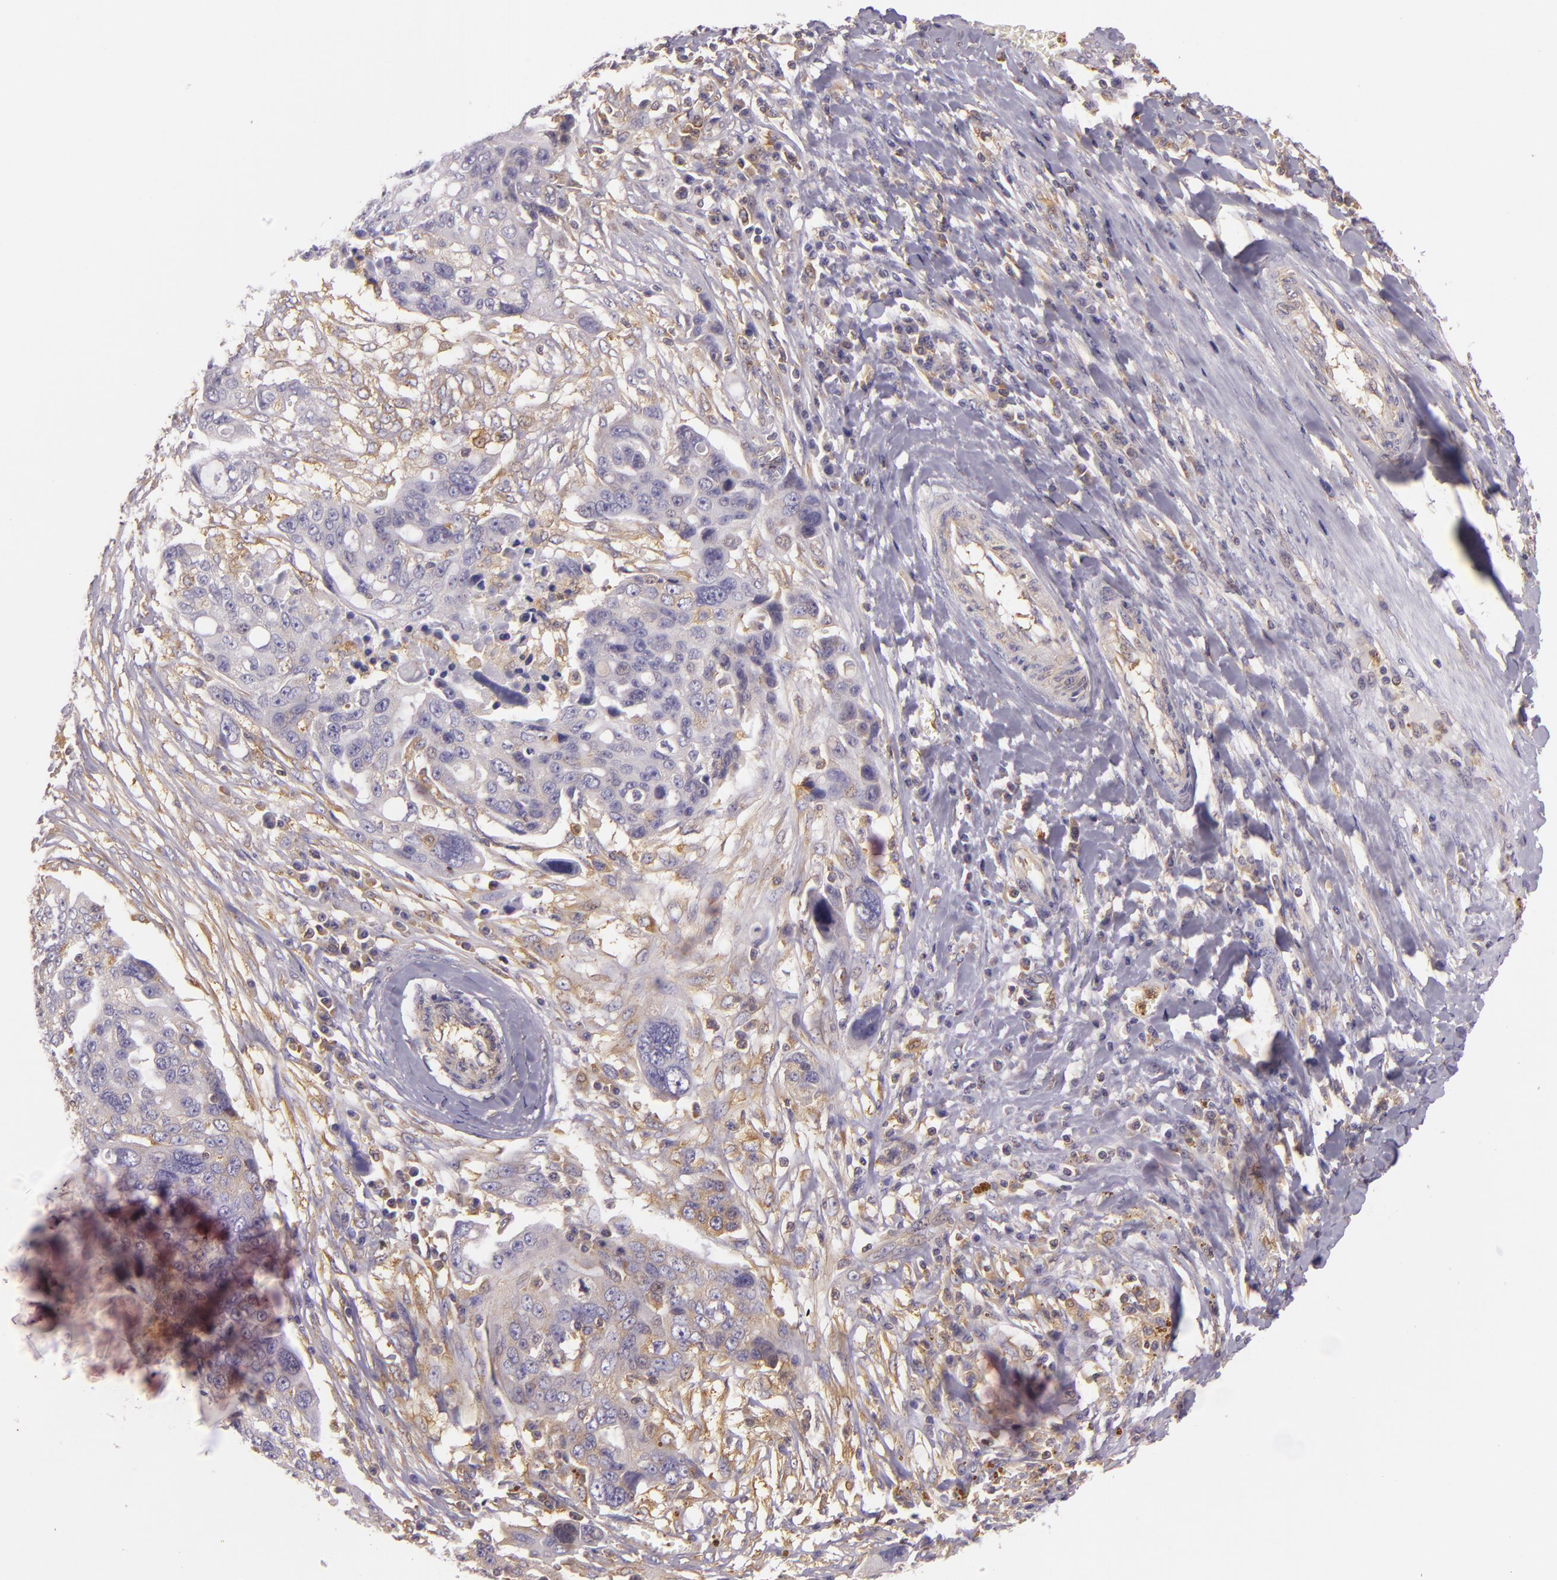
{"staining": {"intensity": "weak", "quantity": "<25%", "location": "cytoplasmic/membranous"}, "tissue": "ovarian cancer", "cell_type": "Tumor cells", "image_type": "cancer", "snomed": [{"axis": "morphology", "description": "Carcinoma, endometroid"}, {"axis": "topography", "description": "Ovary"}], "caption": "IHC of human endometroid carcinoma (ovarian) exhibits no positivity in tumor cells. (DAB immunohistochemistry, high magnification).", "gene": "TLN1", "patient": {"sex": "female", "age": 75}}